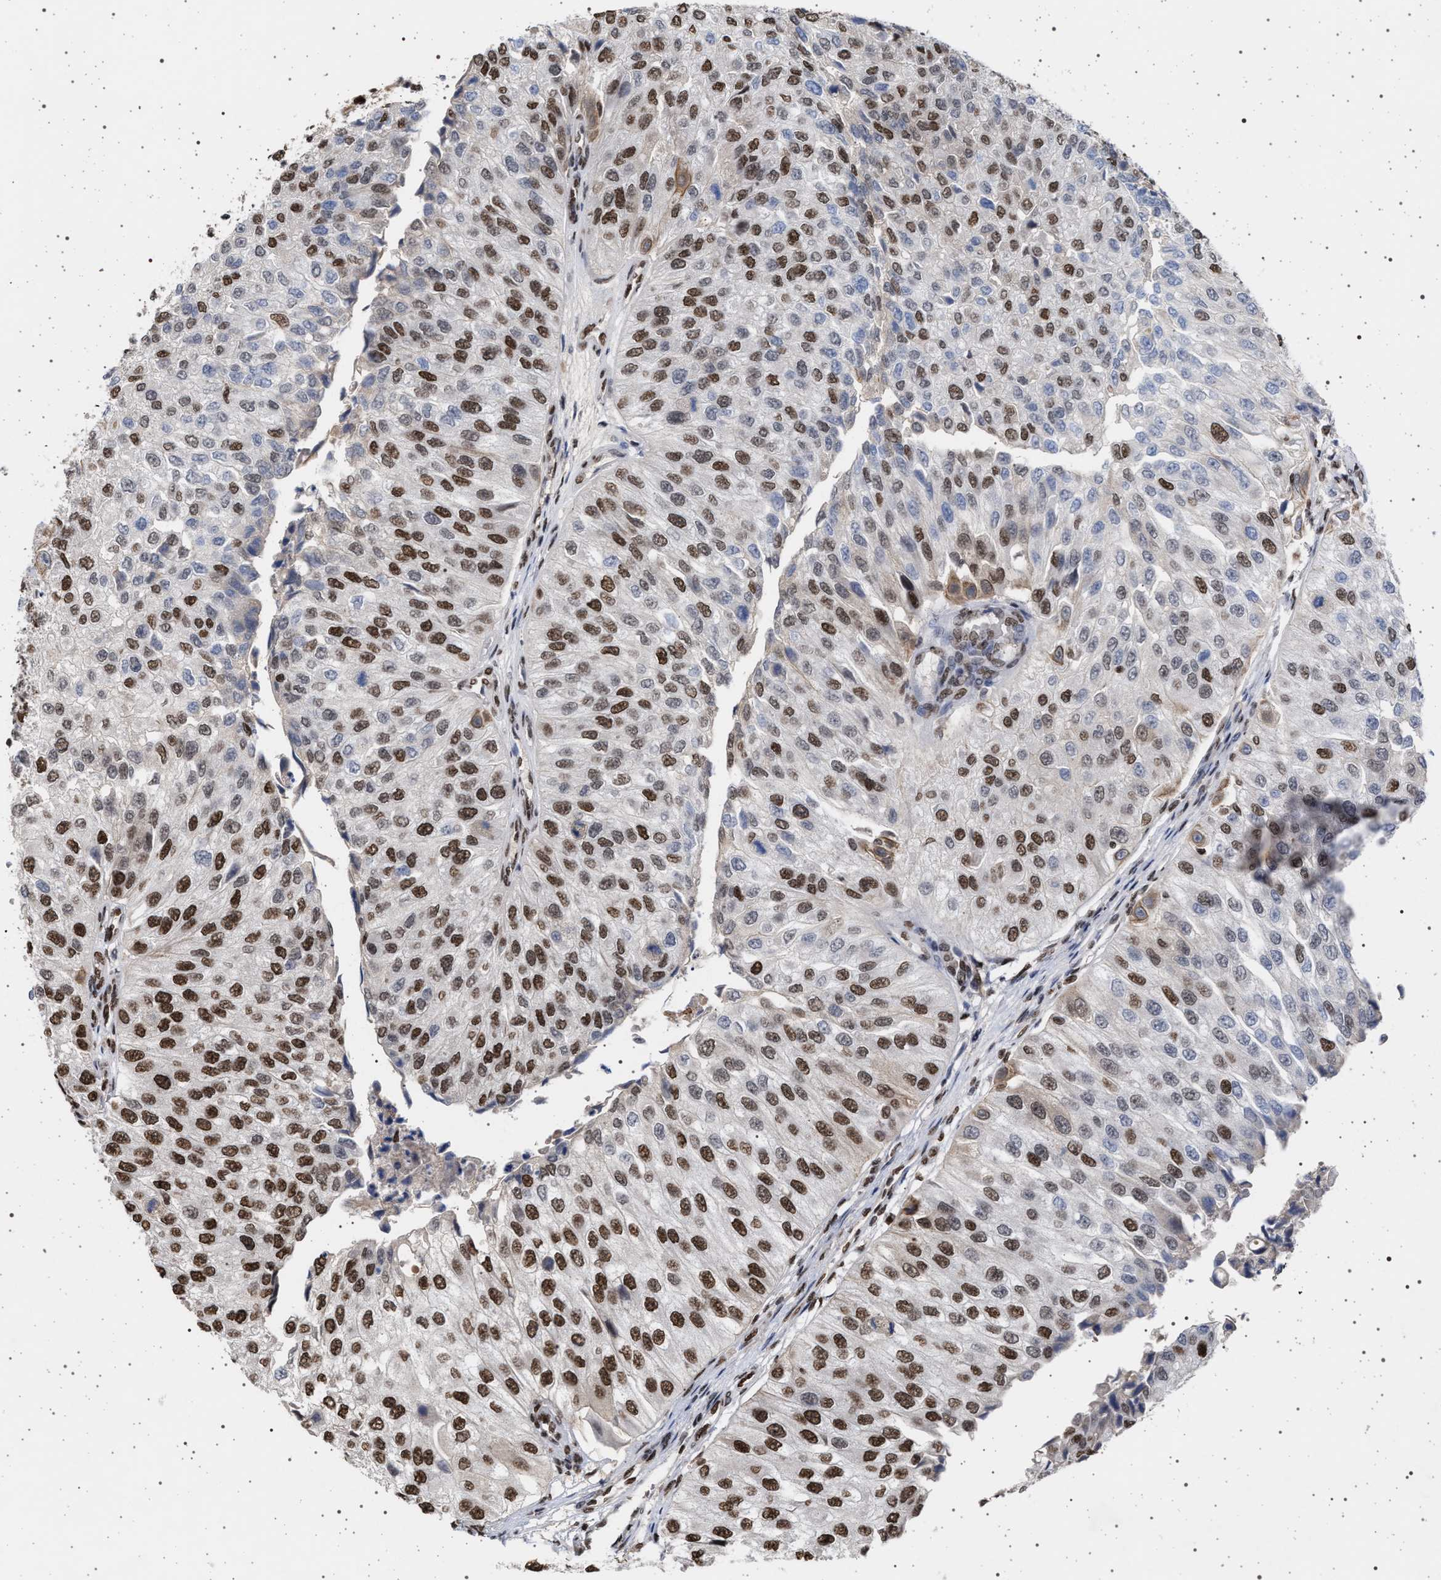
{"staining": {"intensity": "strong", "quantity": "25%-75%", "location": "nuclear"}, "tissue": "urothelial cancer", "cell_type": "Tumor cells", "image_type": "cancer", "snomed": [{"axis": "morphology", "description": "Urothelial carcinoma, High grade"}, {"axis": "topography", "description": "Kidney"}, {"axis": "topography", "description": "Urinary bladder"}], "caption": "The immunohistochemical stain shows strong nuclear staining in tumor cells of urothelial cancer tissue.", "gene": "PHF12", "patient": {"sex": "male", "age": 77}}